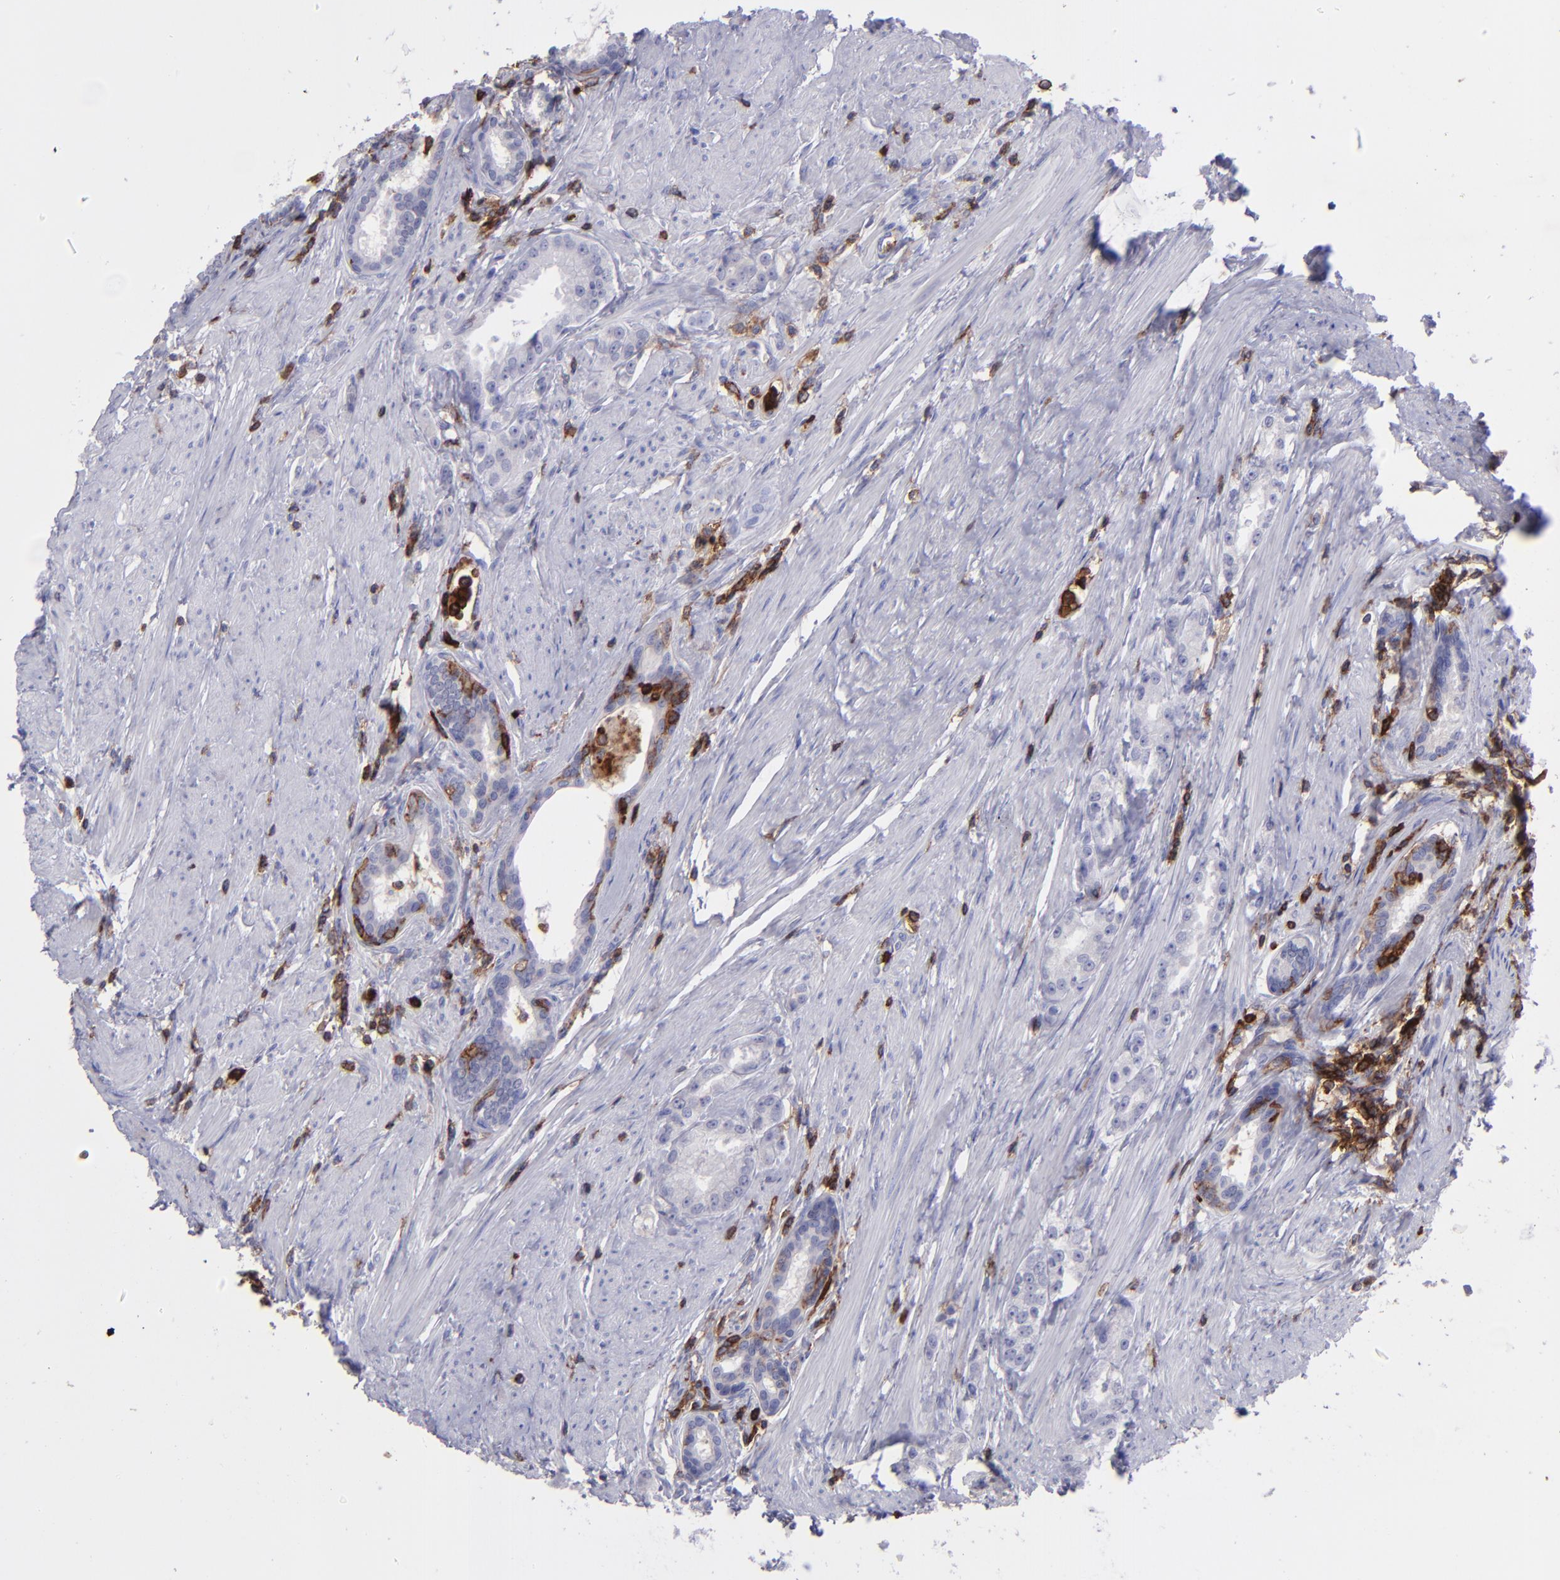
{"staining": {"intensity": "negative", "quantity": "none", "location": "none"}, "tissue": "prostate cancer", "cell_type": "Tumor cells", "image_type": "cancer", "snomed": [{"axis": "morphology", "description": "Adenocarcinoma, Medium grade"}, {"axis": "topography", "description": "Prostate"}], "caption": "This is a image of IHC staining of prostate adenocarcinoma (medium-grade), which shows no staining in tumor cells.", "gene": "ICAM3", "patient": {"sex": "male", "age": 72}}